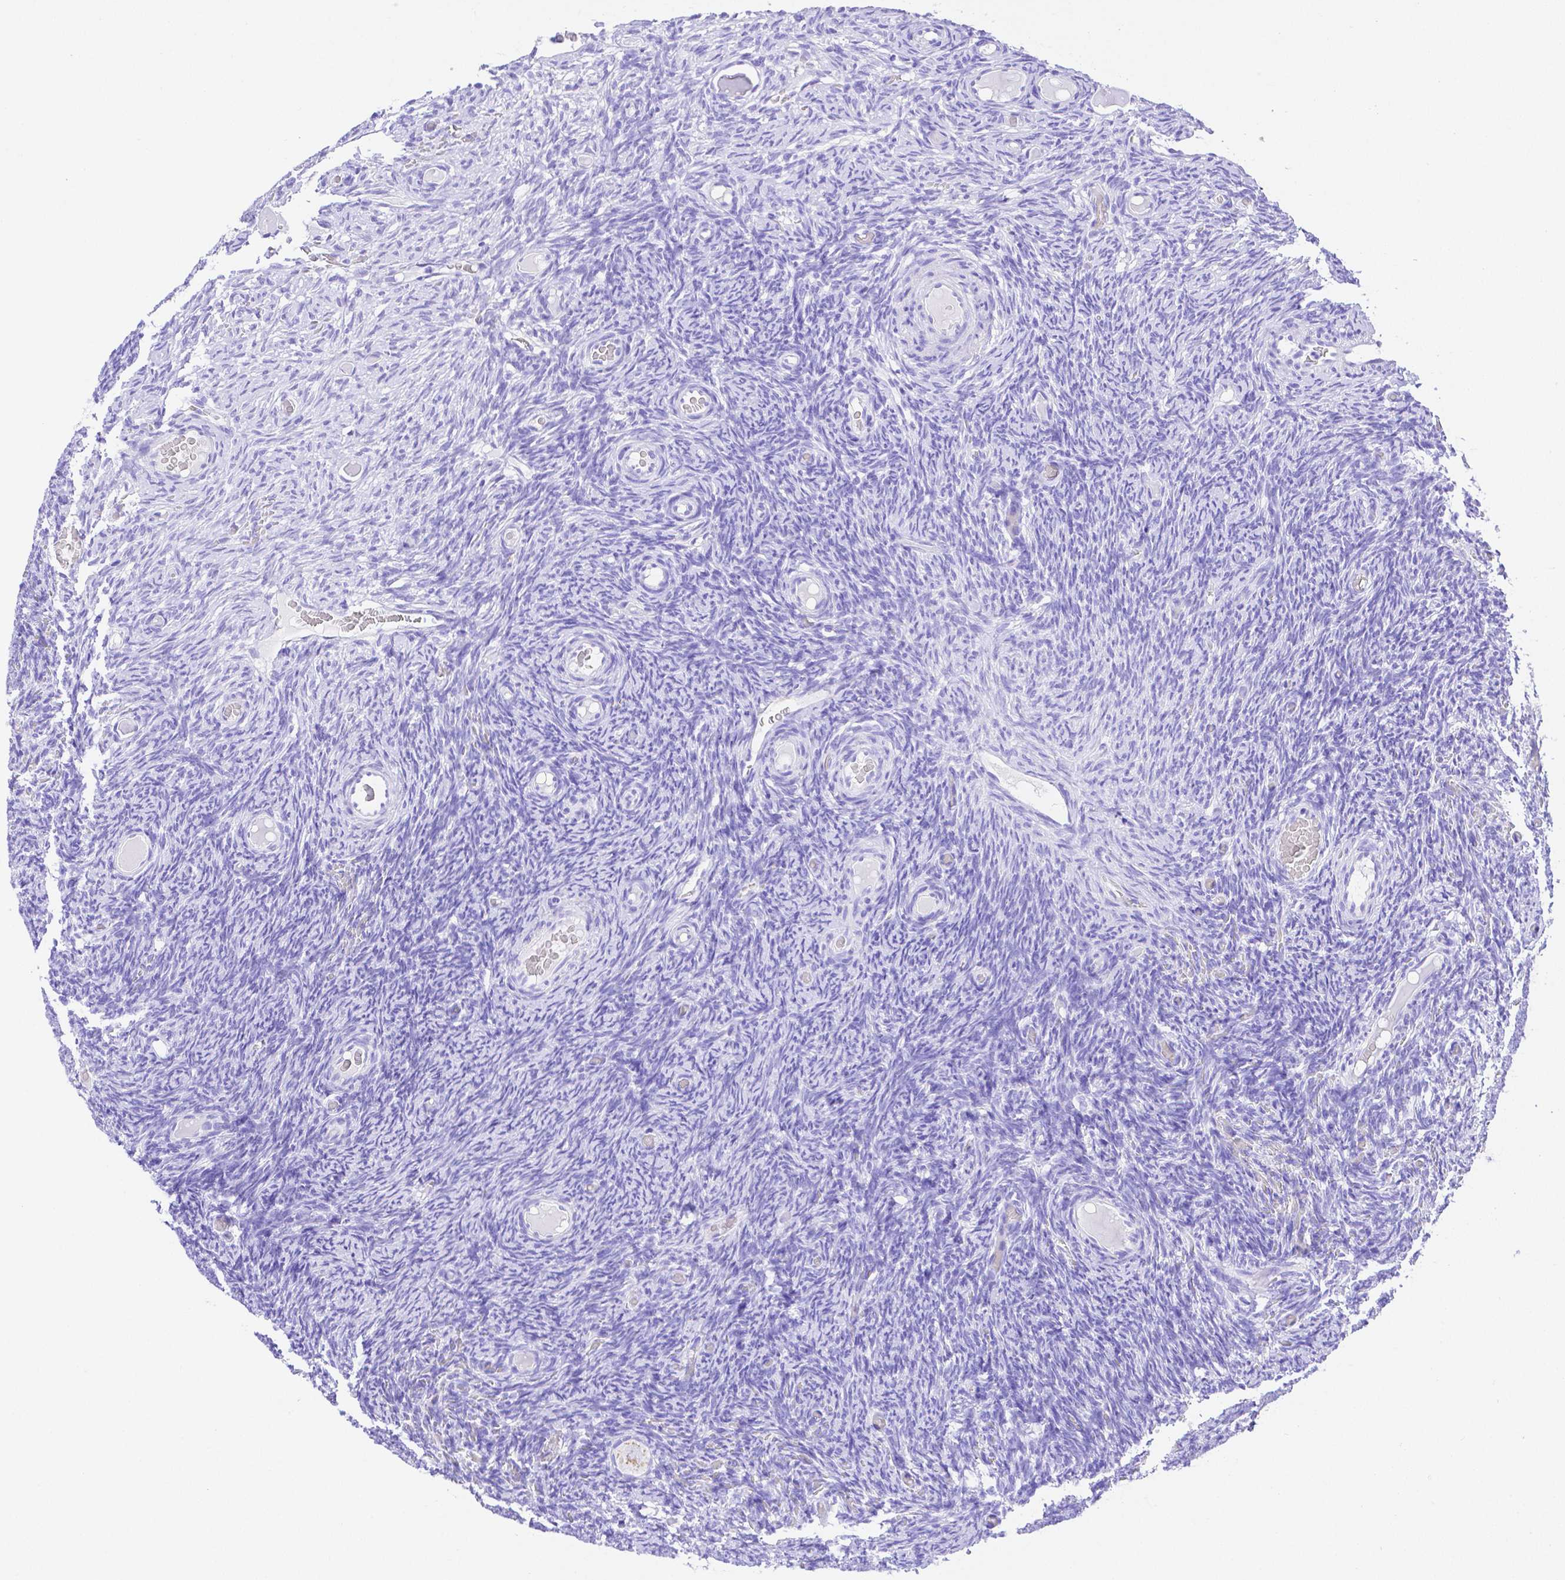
{"staining": {"intensity": "negative", "quantity": "none", "location": "none"}, "tissue": "ovary", "cell_type": "Follicle cells", "image_type": "normal", "snomed": [{"axis": "morphology", "description": "Normal tissue, NOS"}, {"axis": "topography", "description": "Ovary"}], "caption": "Immunohistochemical staining of benign ovary displays no significant positivity in follicle cells. (Brightfield microscopy of DAB (3,3'-diaminobenzidine) immunohistochemistry at high magnification).", "gene": "SMR3A", "patient": {"sex": "female", "age": 34}}